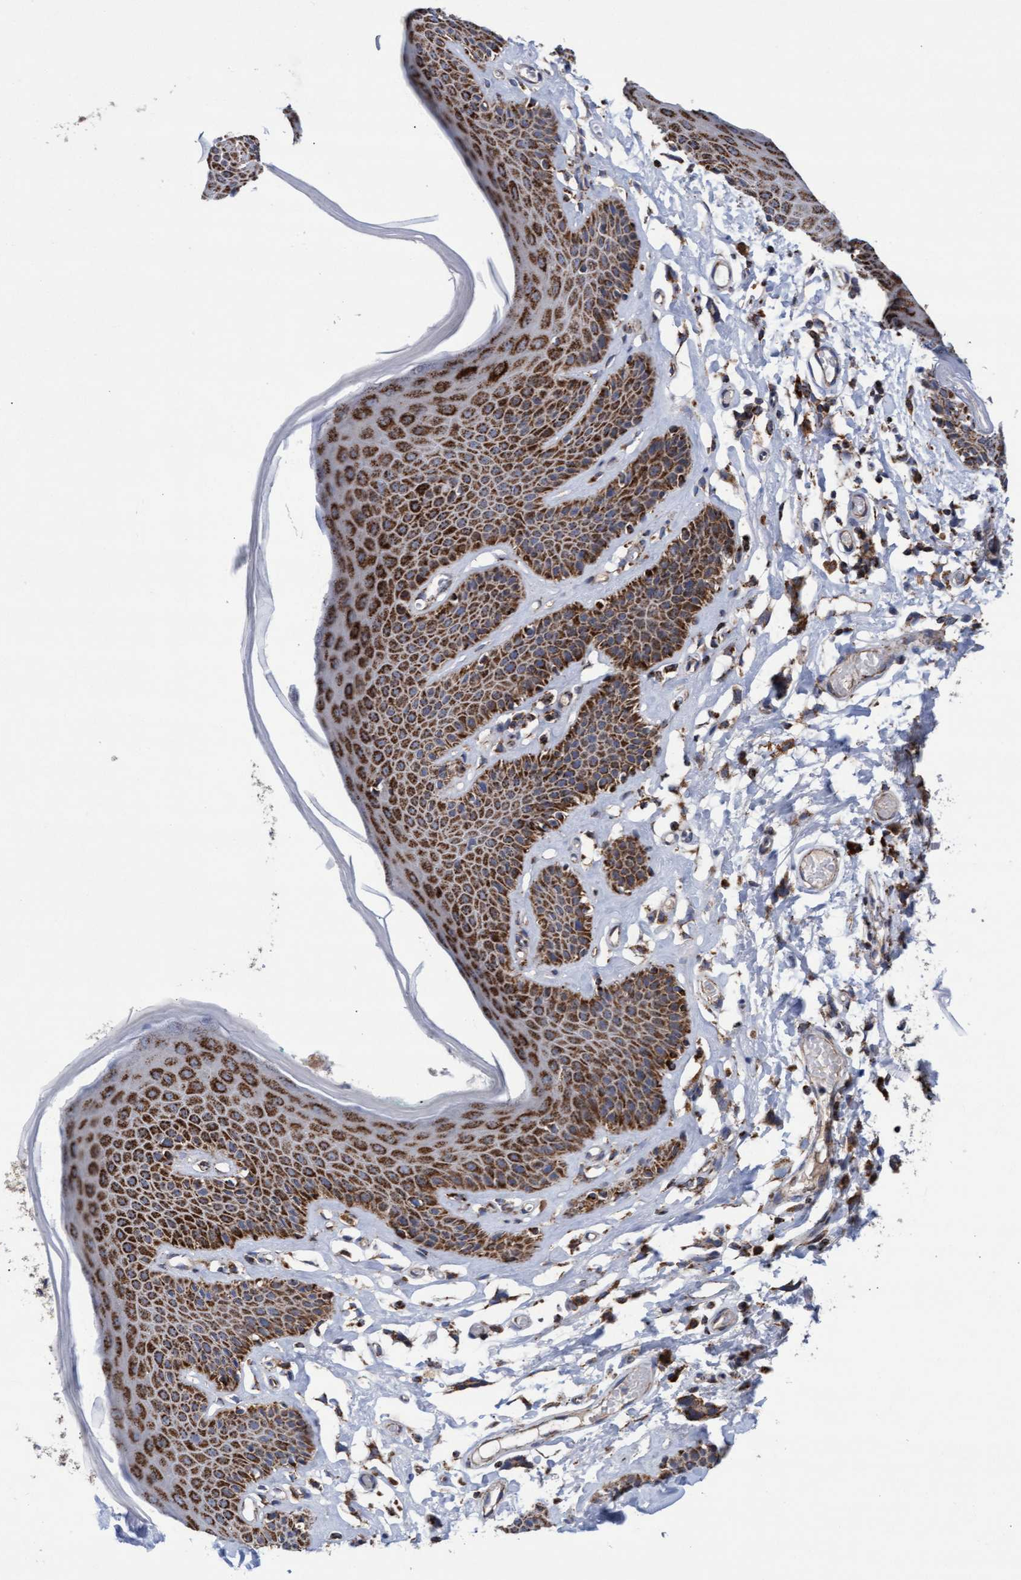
{"staining": {"intensity": "strong", "quantity": ">75%", "location": "cytoplasmic/membranous"}, "tissue": "skin", "cell_type": "Epidermal cells", "image_type": "normal", "snomed": [{"axis": "morphology", "description": "Normal tissue, NOS"}, {"axis": "topography", "description": "Vulva"}], "caption": "Protein expression analysis of unremarkable human skin reveals strong cytoplasmic/membranous positivity in about >75% of epidermal cells.", "gene": "MRPL38", "patient": {"sex": "female", "age": 73}}